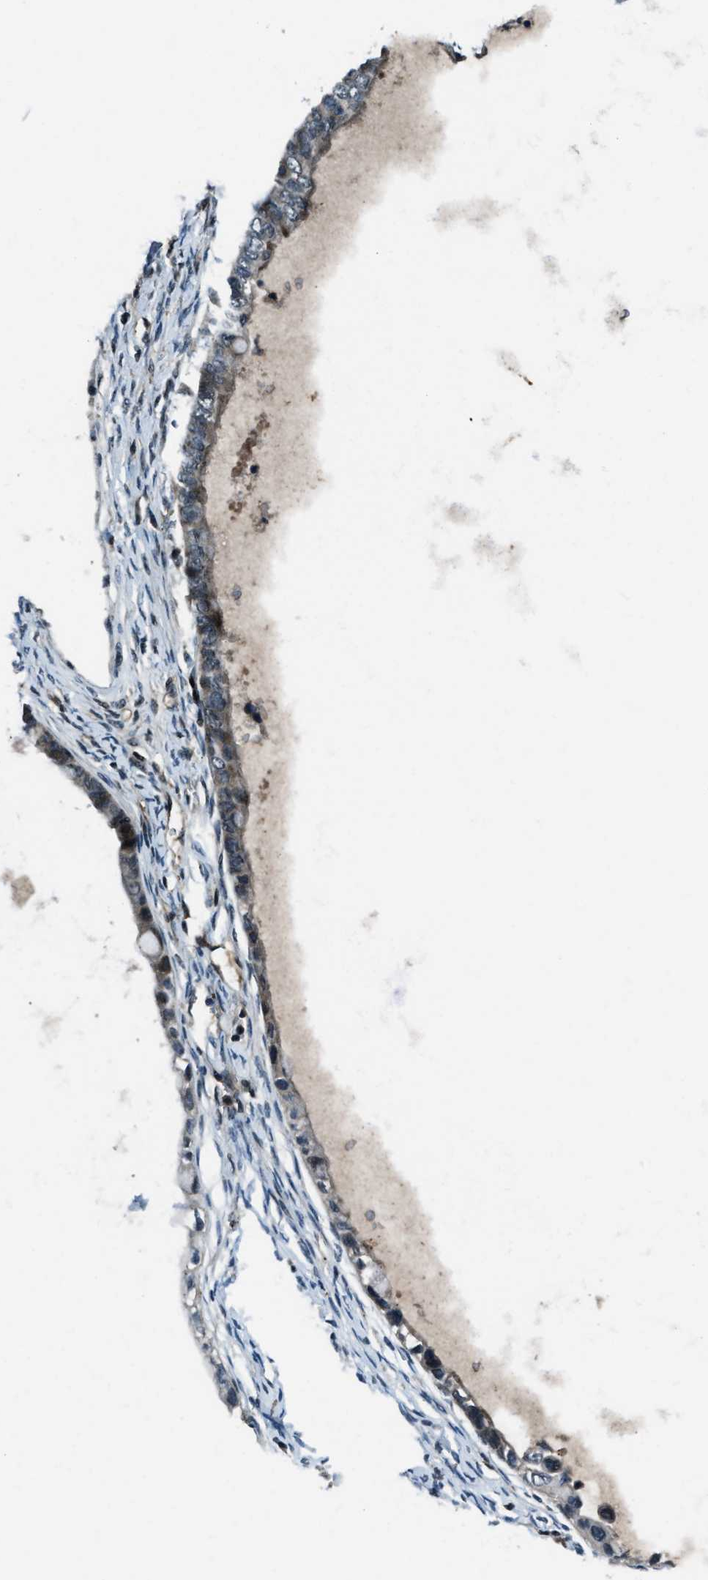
{"staining": {"intensity": "weak", "quantity": "25%-75%", "location": "cytoplasmic/membranous"}, "tissue": "ovarian cancer", "cell_type": "Tumor cells", "image_type": "cancer", "snomed": [{"axis": "morphology", "description": "Cystadenocarcinoma, mucinous, NOS"}, {"axis": "topography", "description": "Ovary"}], "caption": "Human ovarian cancer (mucinous cystadenocarcinoma) stained with a protein marker reveals weak staining in tumor cells.", "gene": "ACTL9", "patient": {"sex": "female", "age": 80}}